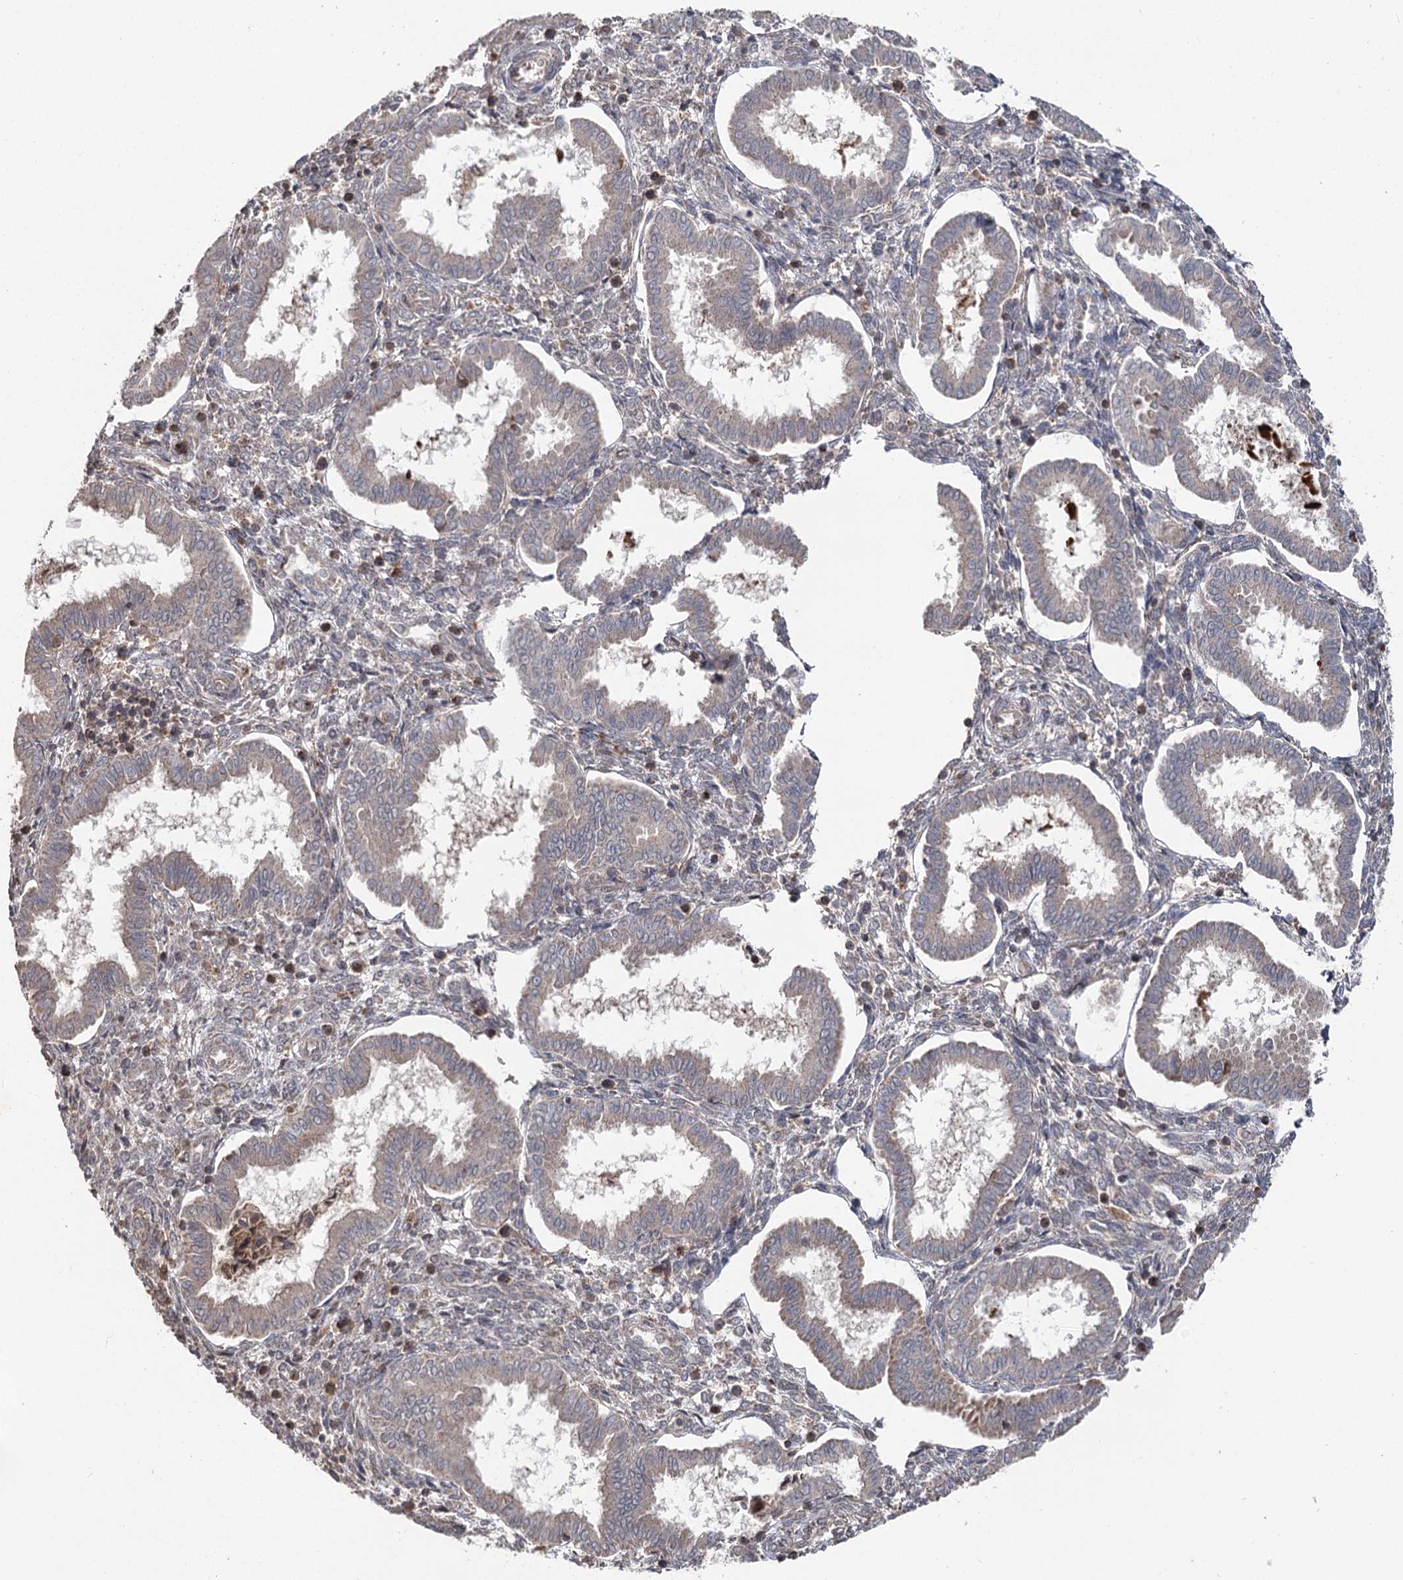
{"staining": {"intensity": "weak", "quantity": "25%-75%", "location": "cytoplasmic/membranous"}, "tissue": "endometrium", "cell_type": "Cells in endometrial stroma", "image_type": "normal", "snomed": [{"axis": "morphology", "description": "Normal tissue, NOS"}, {"axis": "topography", "description": "Endometrium"}], "caption": "Protein staining demonstrates weak cytoplasmic/membranous expression in about 25%-75% of cells in endometrial stroma in normal endometrium. Nuclei are stained in blue.", "gene": "MINDY3", "patient": {"sex": "female", "age": 24}}